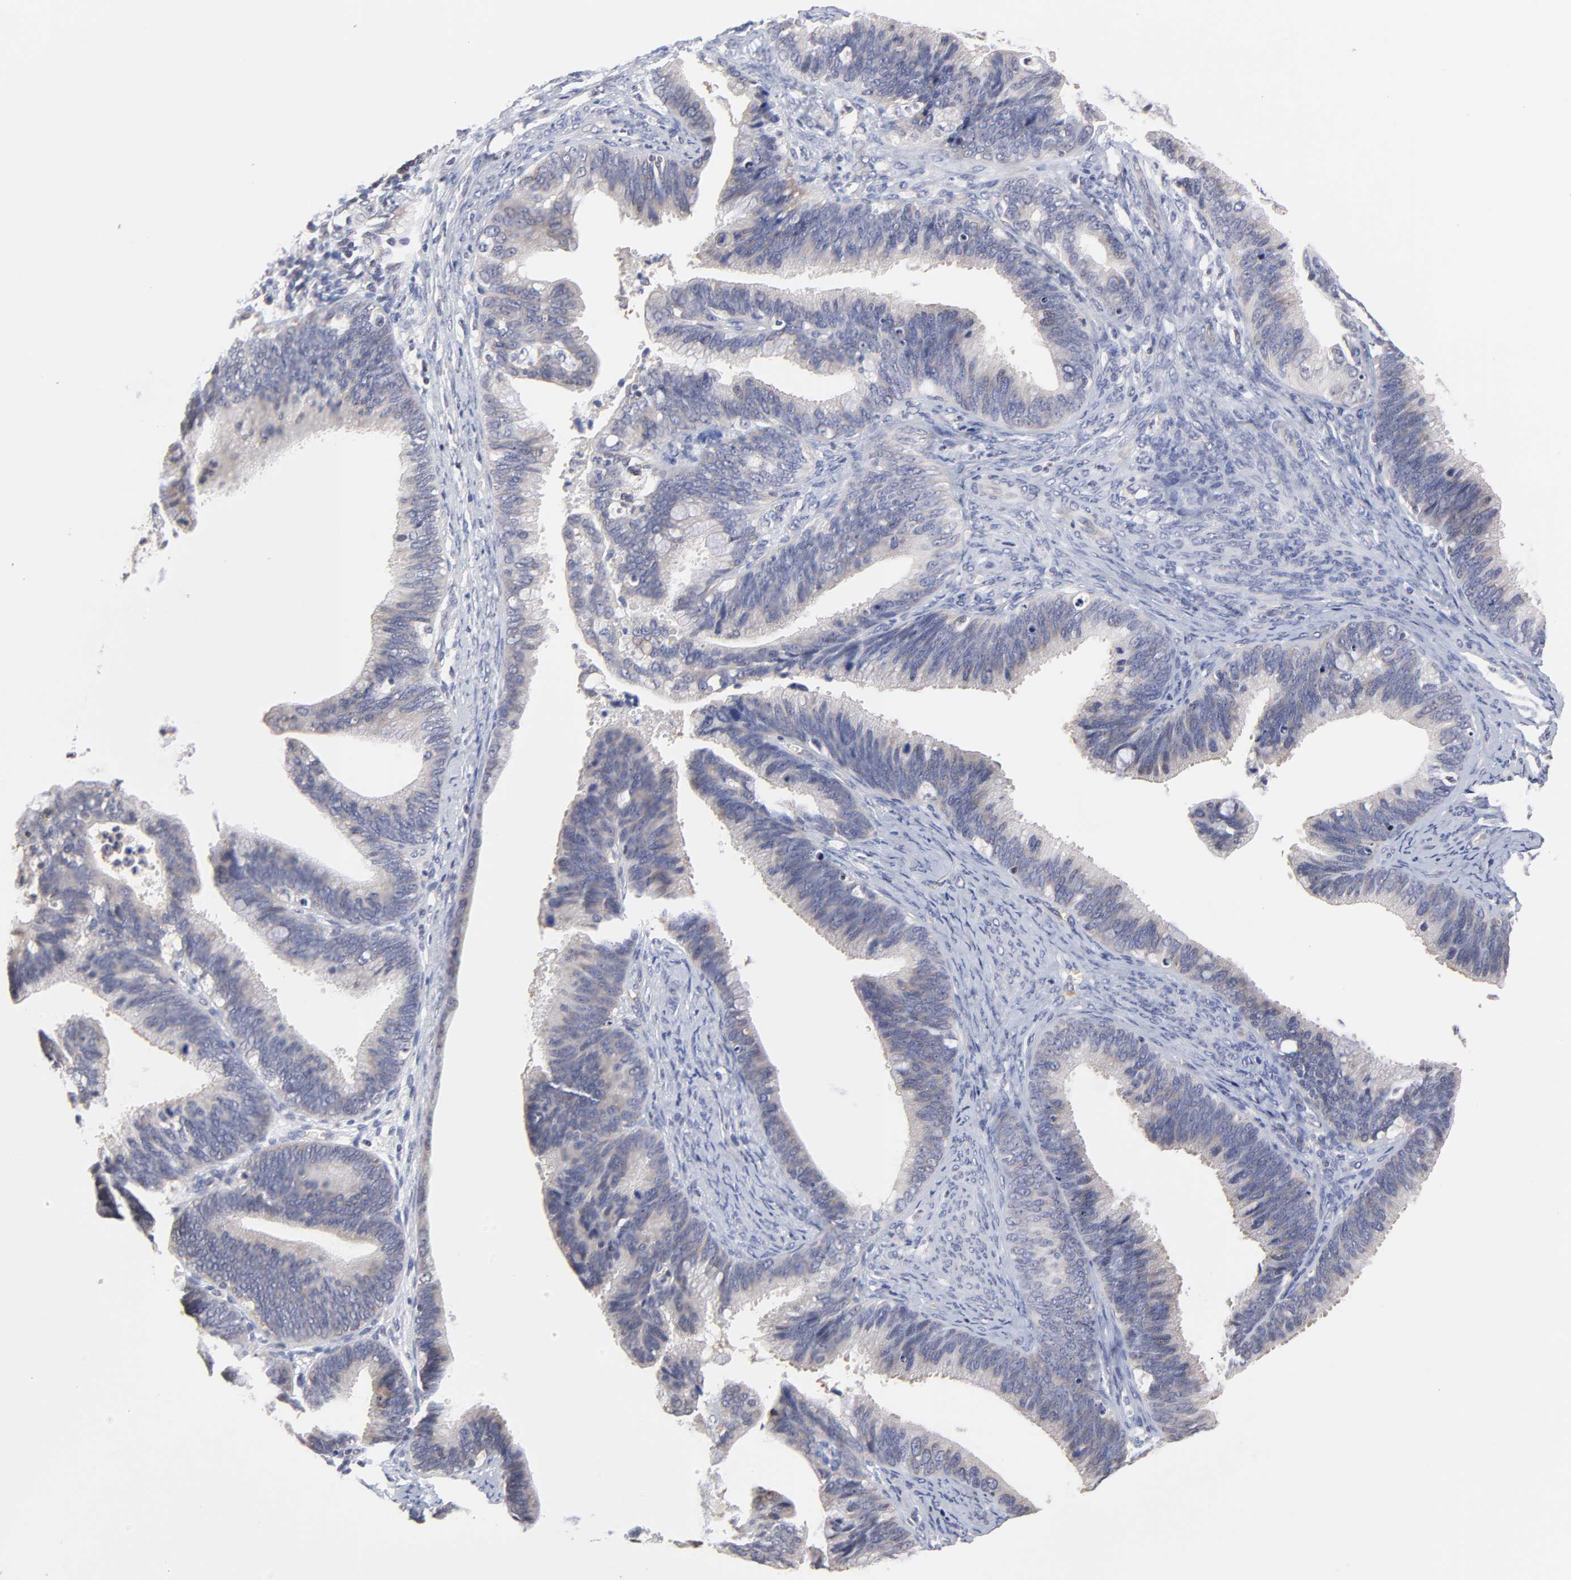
{"staining": {"intensity": "weak", "quantity": "25%-75%", "location": "cytoplasmic/membranous"}, "tissue": "cervical cancer", "cell_type": "Tumor cells", "image_type": "cancer", "snomed": [{"axis": "morphology", "description": "Adenocarcinoma, NOS"}, {"axis": "topography", "description": "Cervix"}], "caption": "IHC (DAB (3,3'-diaminobenzidine)) staining of human cervical adenocarcinoma exhibits weak cytoplasmic/membranous protein staining in approximately 25%-75% of tumor cells. Using DAB (brown) and hematoxylin (blue) stains, captured at high magnification using brightfield microscopy.", "gene": "ZNF157", "patient": {"sex": "female", "age": 47}}